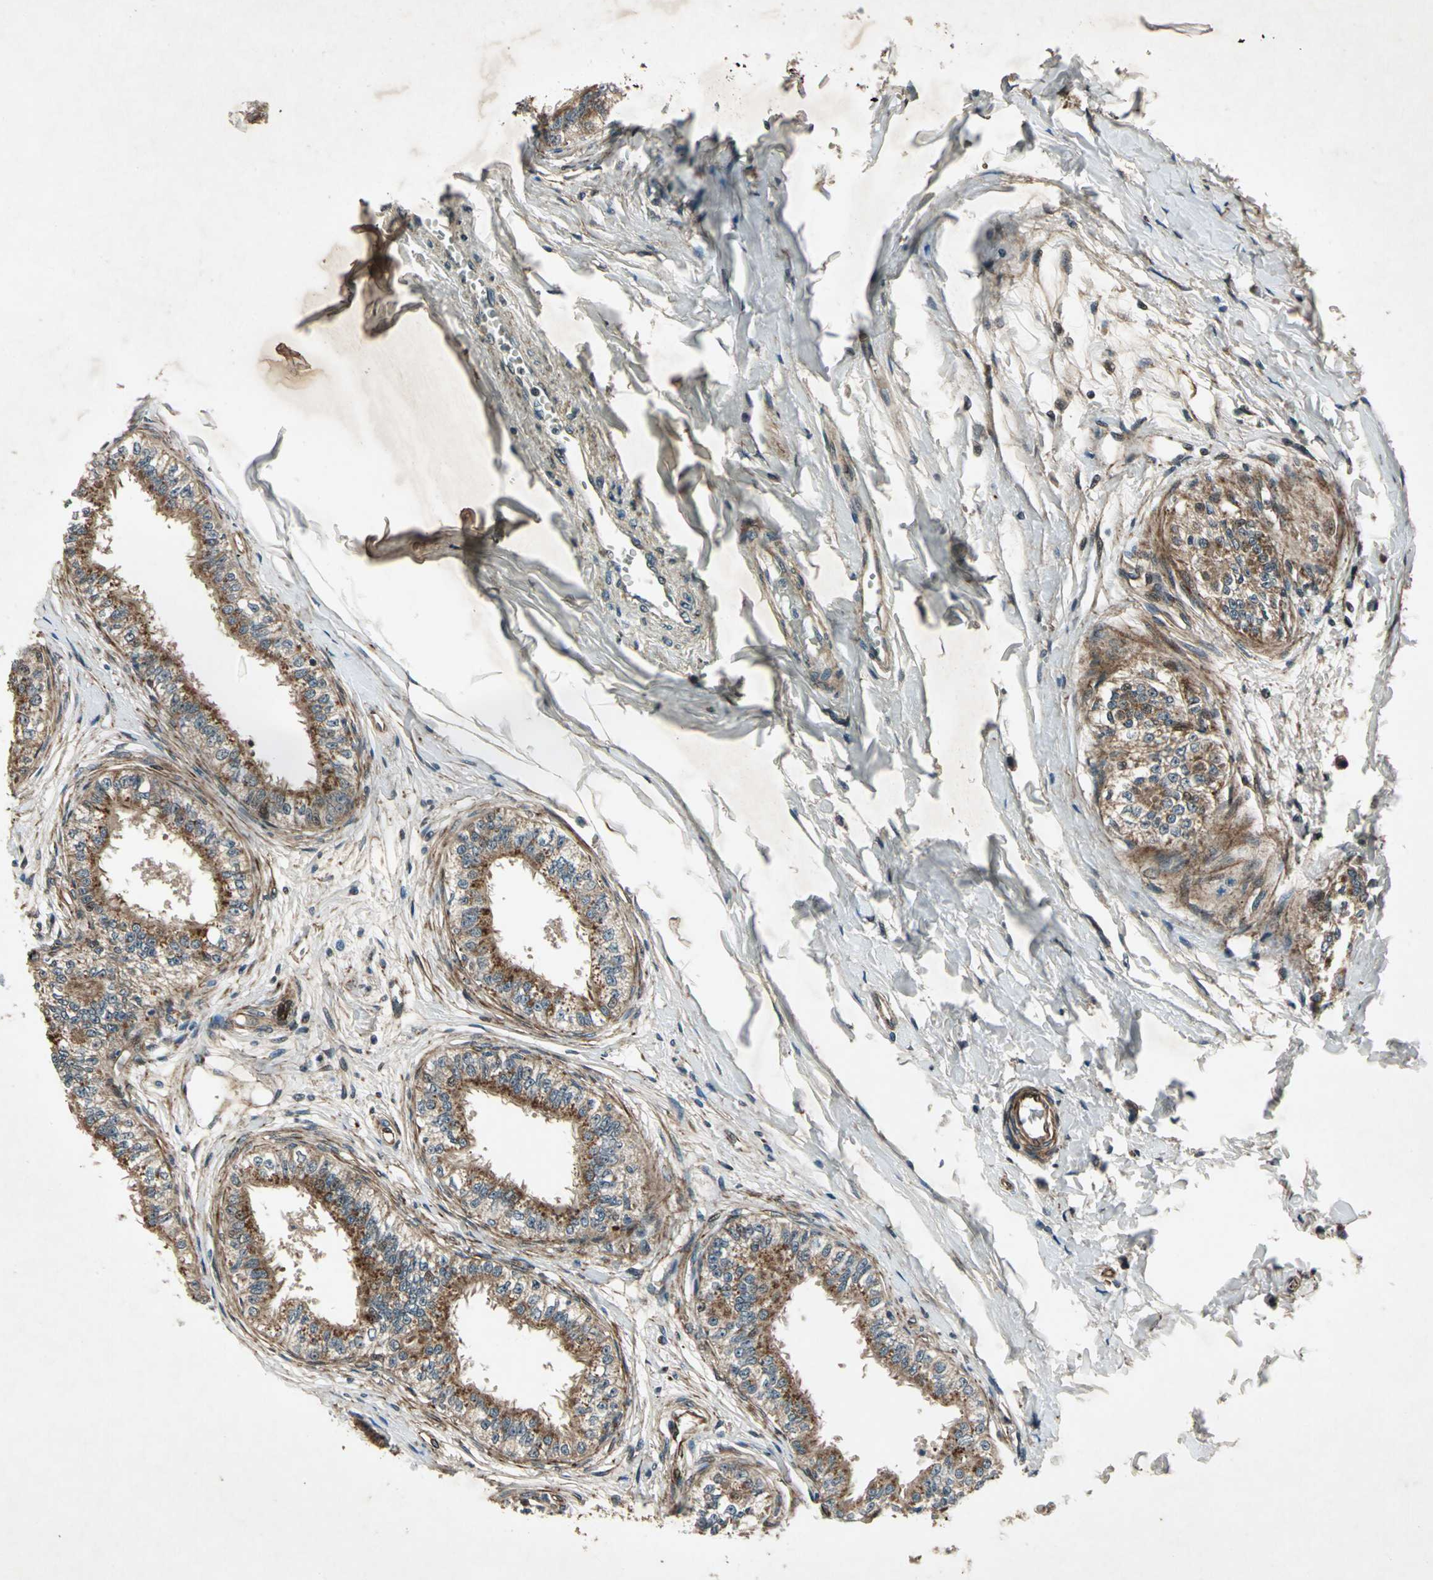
{"staining": {"intensity": "strong", "quantity": ">75%", "location": "cytoplasmic/membranous"}, "tissue": "epididymis", "cell_type": "Glandular cells", "image_type": "normal", "snomed": [{"axis": "morphology", "description": "Normal tissue, NOS"}, {"axis": "morphology", "description": "Adenocarcinoma, metastatic, NOS"}, {"axis": "topography", "description": "Testis"}, {"axis": "topography", "description": "Epididymis"}], "caption": "Human epididymis stained with a brown dye reveals strong cytoplasmic/membranous positive positivity in approximately >75% of glandular cells.", "gene": "EXD2", "patient": {"sex": "male", "age": 26}}